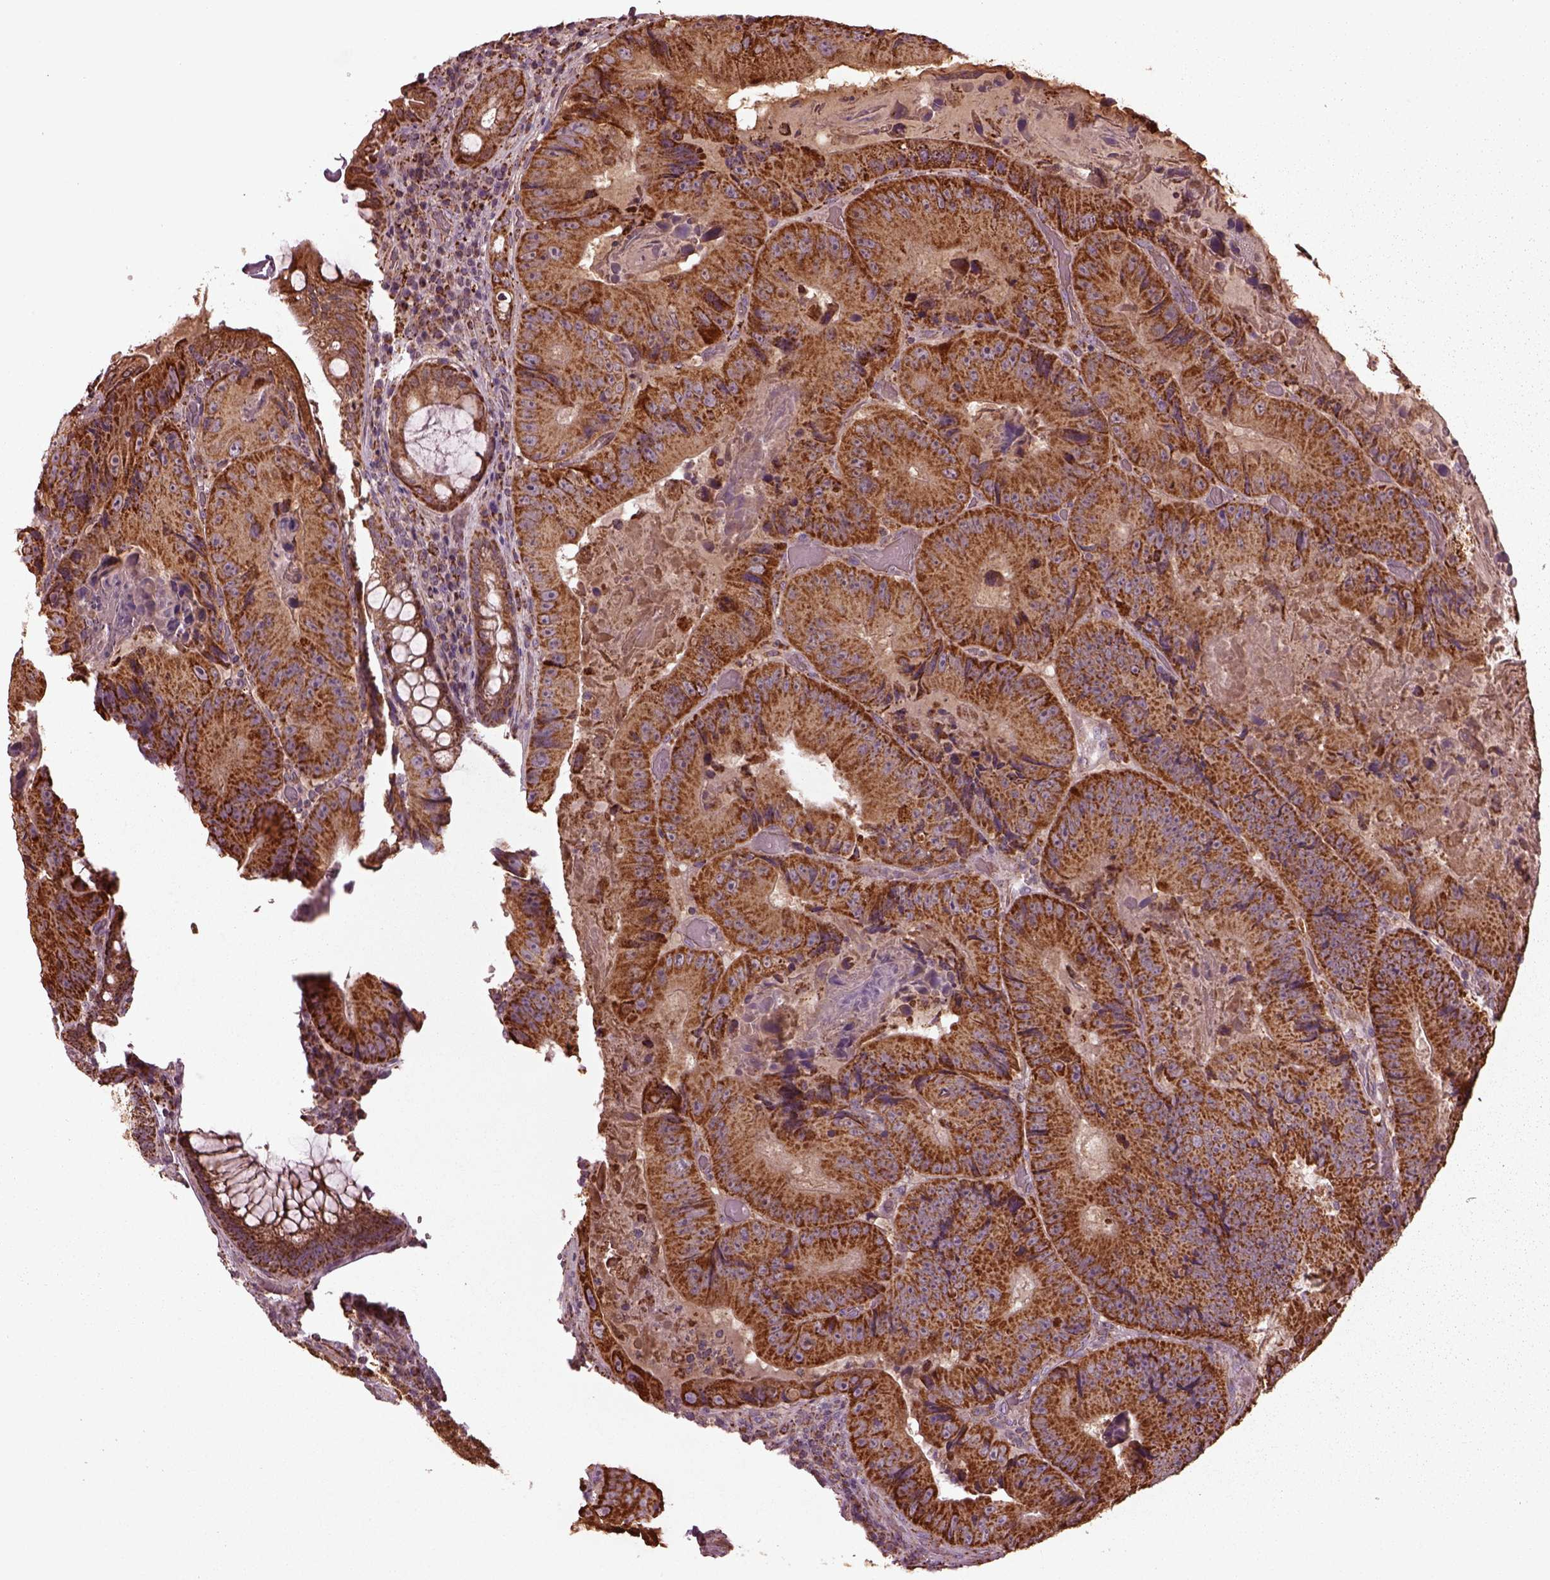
{"staining": {"intensity": "strong", "quantity": ">75%", "location": "cytoplasmic/membranous"}, "tissue": "colorectal cancer", "cell_type": "Tumor cells", "image_type": "cancer", "snomed": [{"axis": "morphology", "description": "Adenocarcinoma, NOS"}, {"axis": "topography", "description": "Colon"}], "caption": "Protein expression analysis of colorectal cancer reveals strong cytoplasmic/membranous expression in about >75% of tumor cells. (Stains: DAB in brown, nuclei in blue, Microscopy: brightfield microscopy at high magnification).", "gene": "TMEM254", "patient": {"sex": "female", "age": 86}}